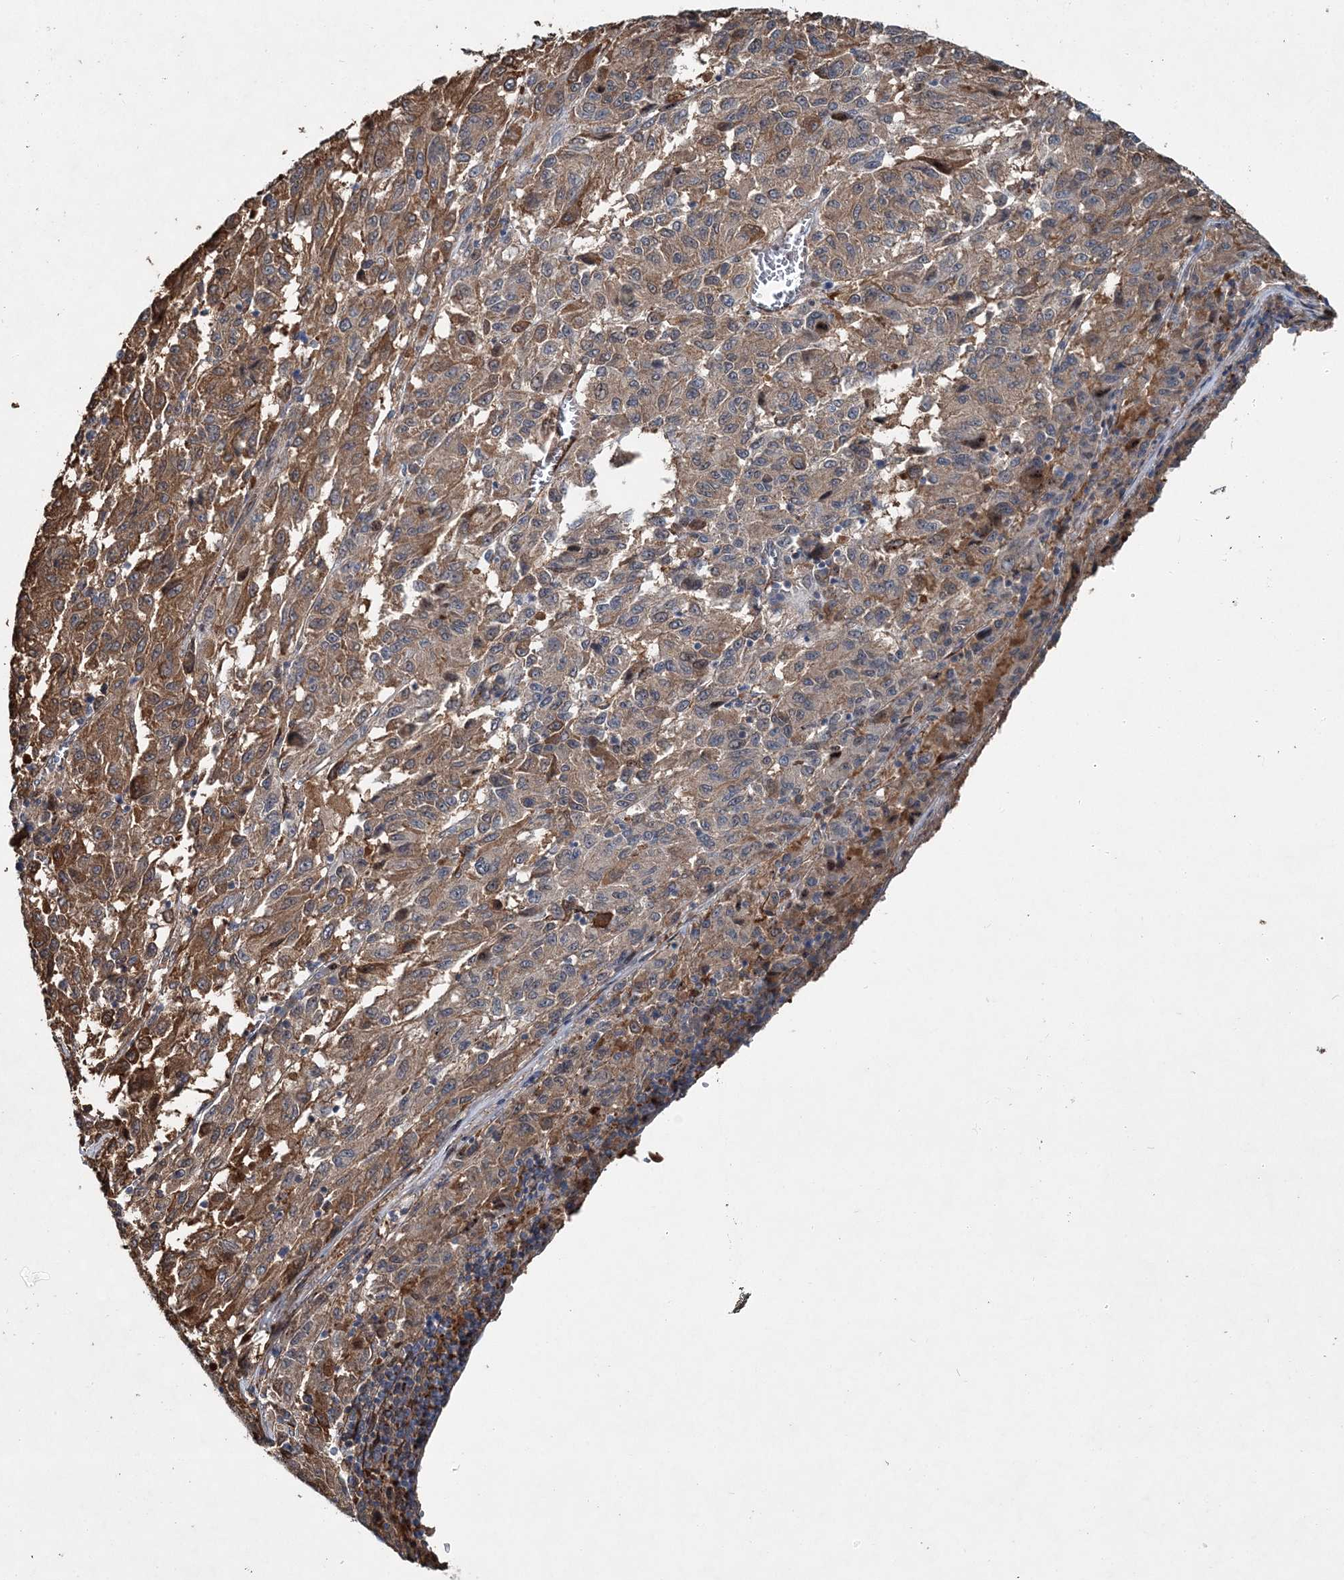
{"staining": {"intensity": "strong", "quantity": ">75%", "location": "cytoplasmic/membranous"}, "tissue": "melanoma", "cell_type": "Tumor cells", "image_type": "cancer", "snomed": [{"axis": "morphology", "description": "Malignant melanoma, Metastatic site"}, {"axis": "topography", "description": "Lung"}], "caption": "Human malignant melanoma (metastatic site) stained with a protein marker reveals strong staining in tumor cells.", "gene": "SPOPL", "patient": {"sex": "male", "age": 64}}